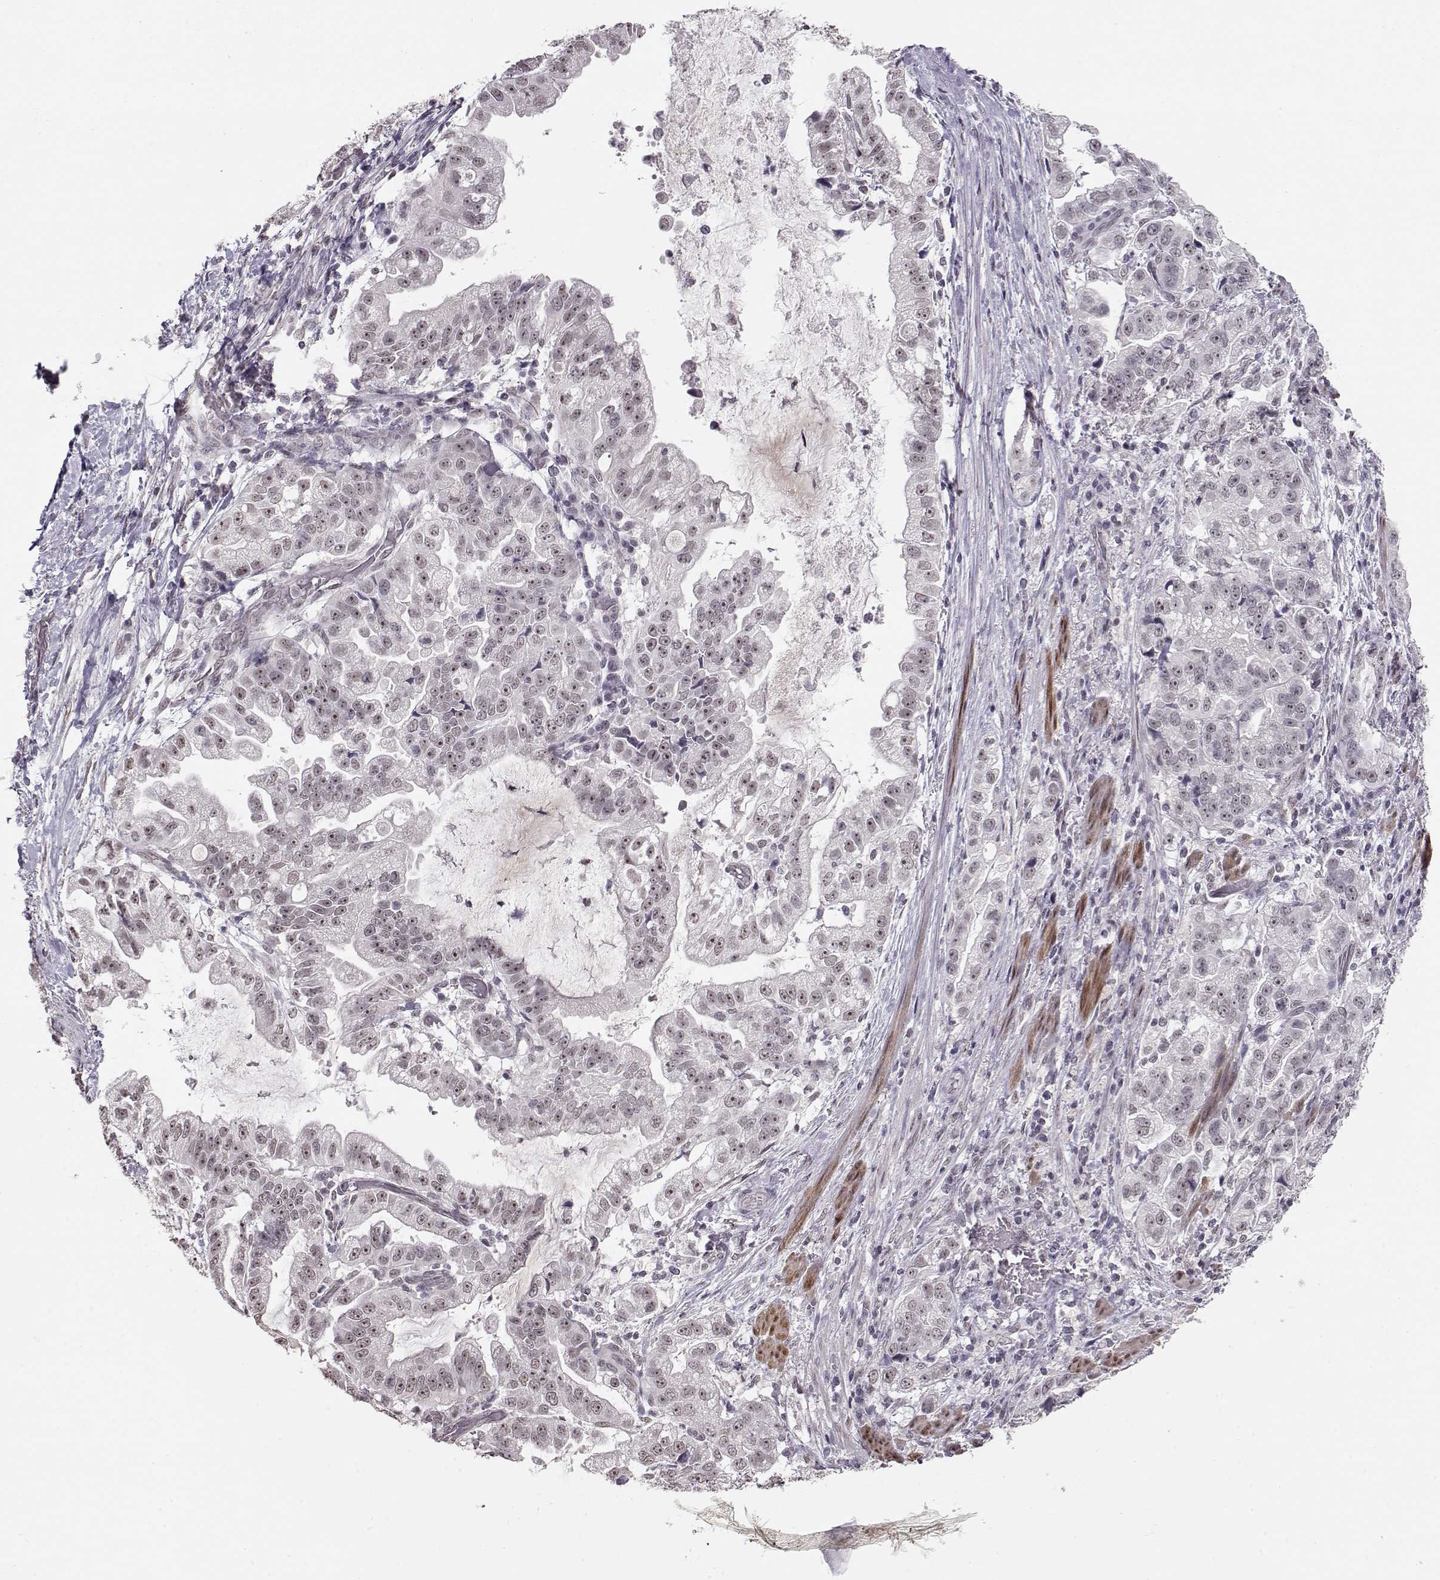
{"staining": {"intensity": "moderate", "quantity": ">75%", "location": "nuclear"}, "tissue": "stomach cancer", "cell_type": "Tumor cells", "image_type": "cancer", "snomed": [{"axis": "morphology", "description": "Adenocarcinoma, NOS"}, {"axis": "topography", "description": "Stomach"}], "caption": "Brown immunohistochemical staining in human stomach adenocarcinoma demonstrates moderate nuclear positivity in approximately >75% of tumor cells.", "gene": "PCP4", "patient": {"sex": "male", "age": 59}}